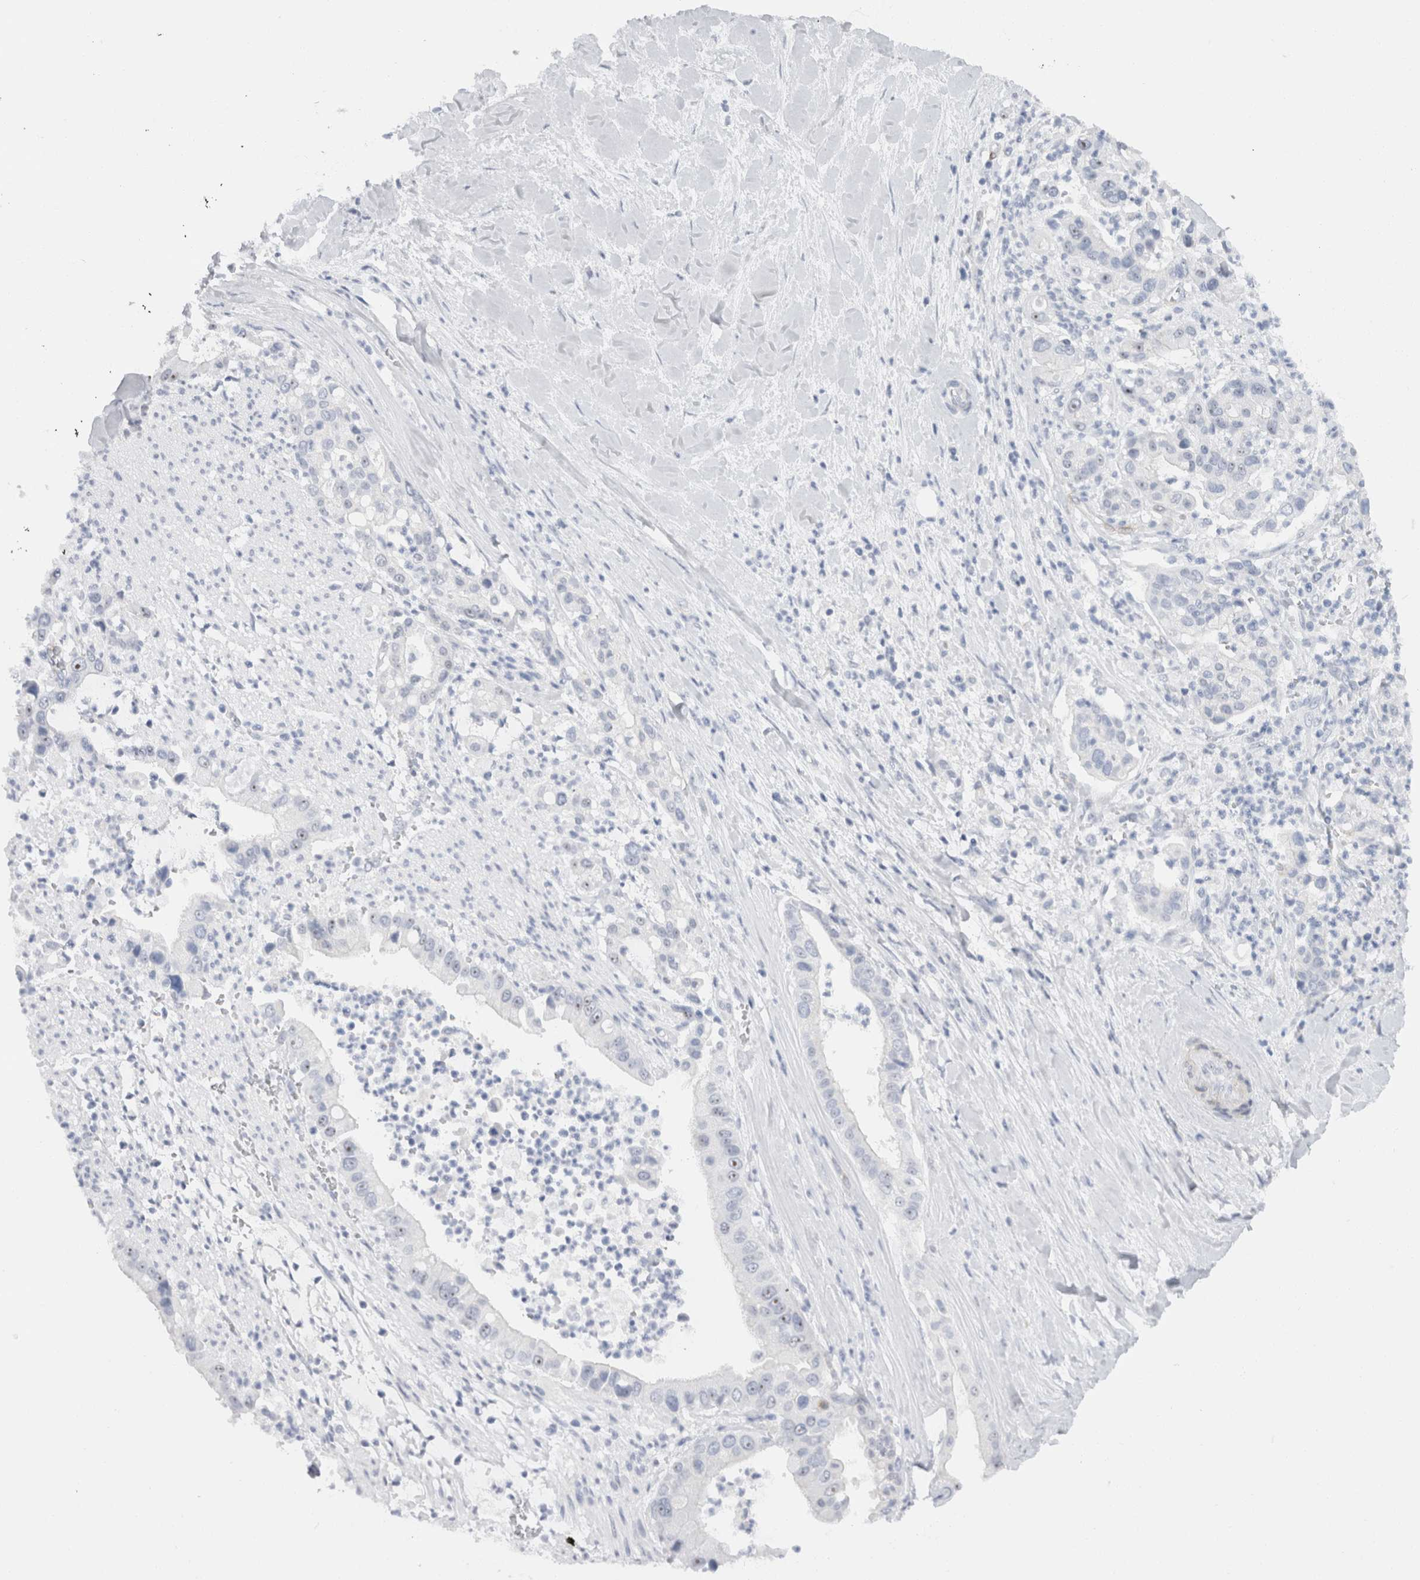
{"staining": {"intensity": "negative", "quantity": "none", "location": "none"}, "tissue": "liver cancer", "cell_type": "Tumor cells", "image_type": "cancer", "snomed": [{"axis": "morphology", "description": "Cholangiocarcinoma"}, {"axis": "topography", "description": "Liver"}], "caption": "Tumor cells are negative for brown protein staining in liver cancer.", "gene": "C9orf50", "patient": {"sex": "female", "age": 54}}